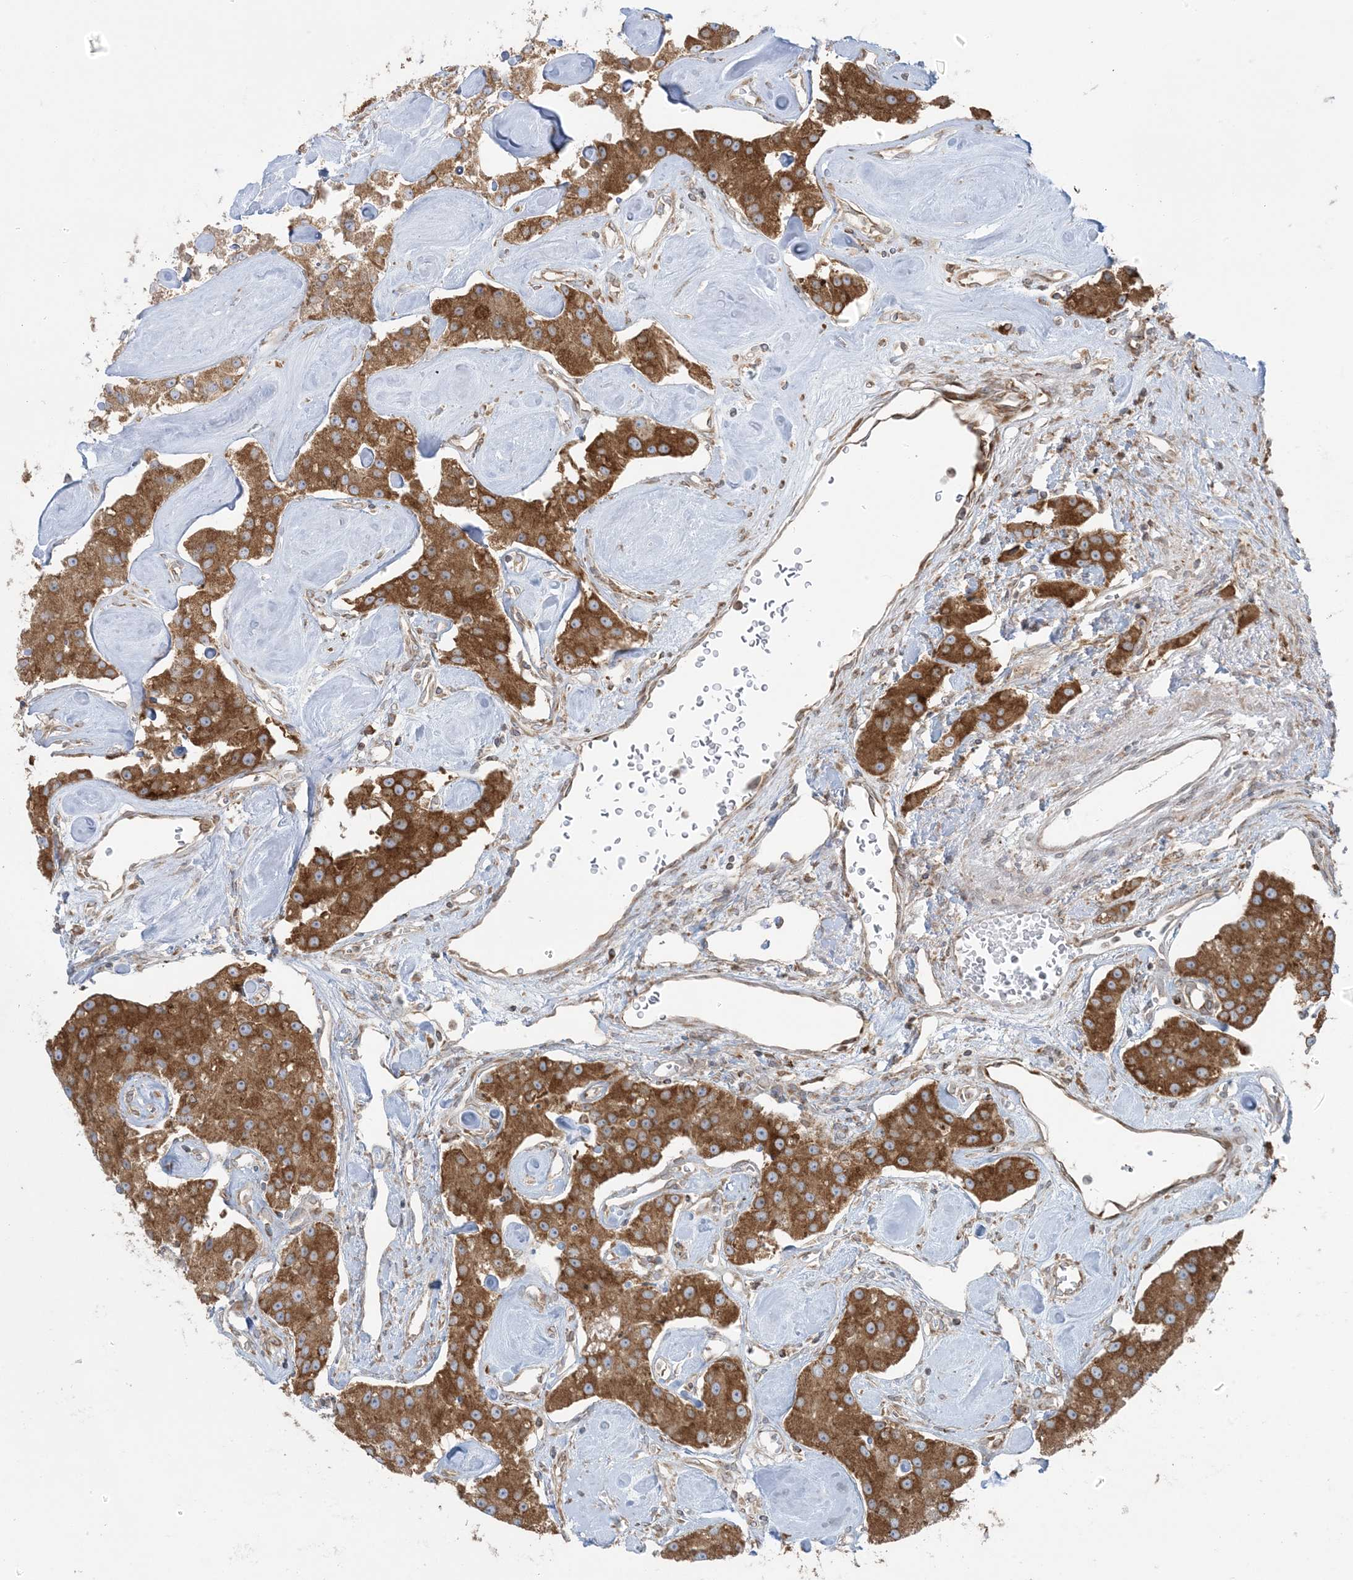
{"staining": {"intensity": "strong", "quantity": ">75%", "location": "cytoplasmic/membranous"}, "tissue": "carcinoid", "cell_type": "Tumor cells", "image_type": "cancer", "snomed": [{"axis": "morphology", "description": "Carcinoid, malignant, NOS"}, {"axis": "topography", "description": "Pancreas"}], "caption": "A brown stain labels strong cytoplasmic/membranous expression of a protein in human malignant carcinoid tumor cells.", "gene": "UBXN4", "patient": {"sex": "male", "age": 41}}